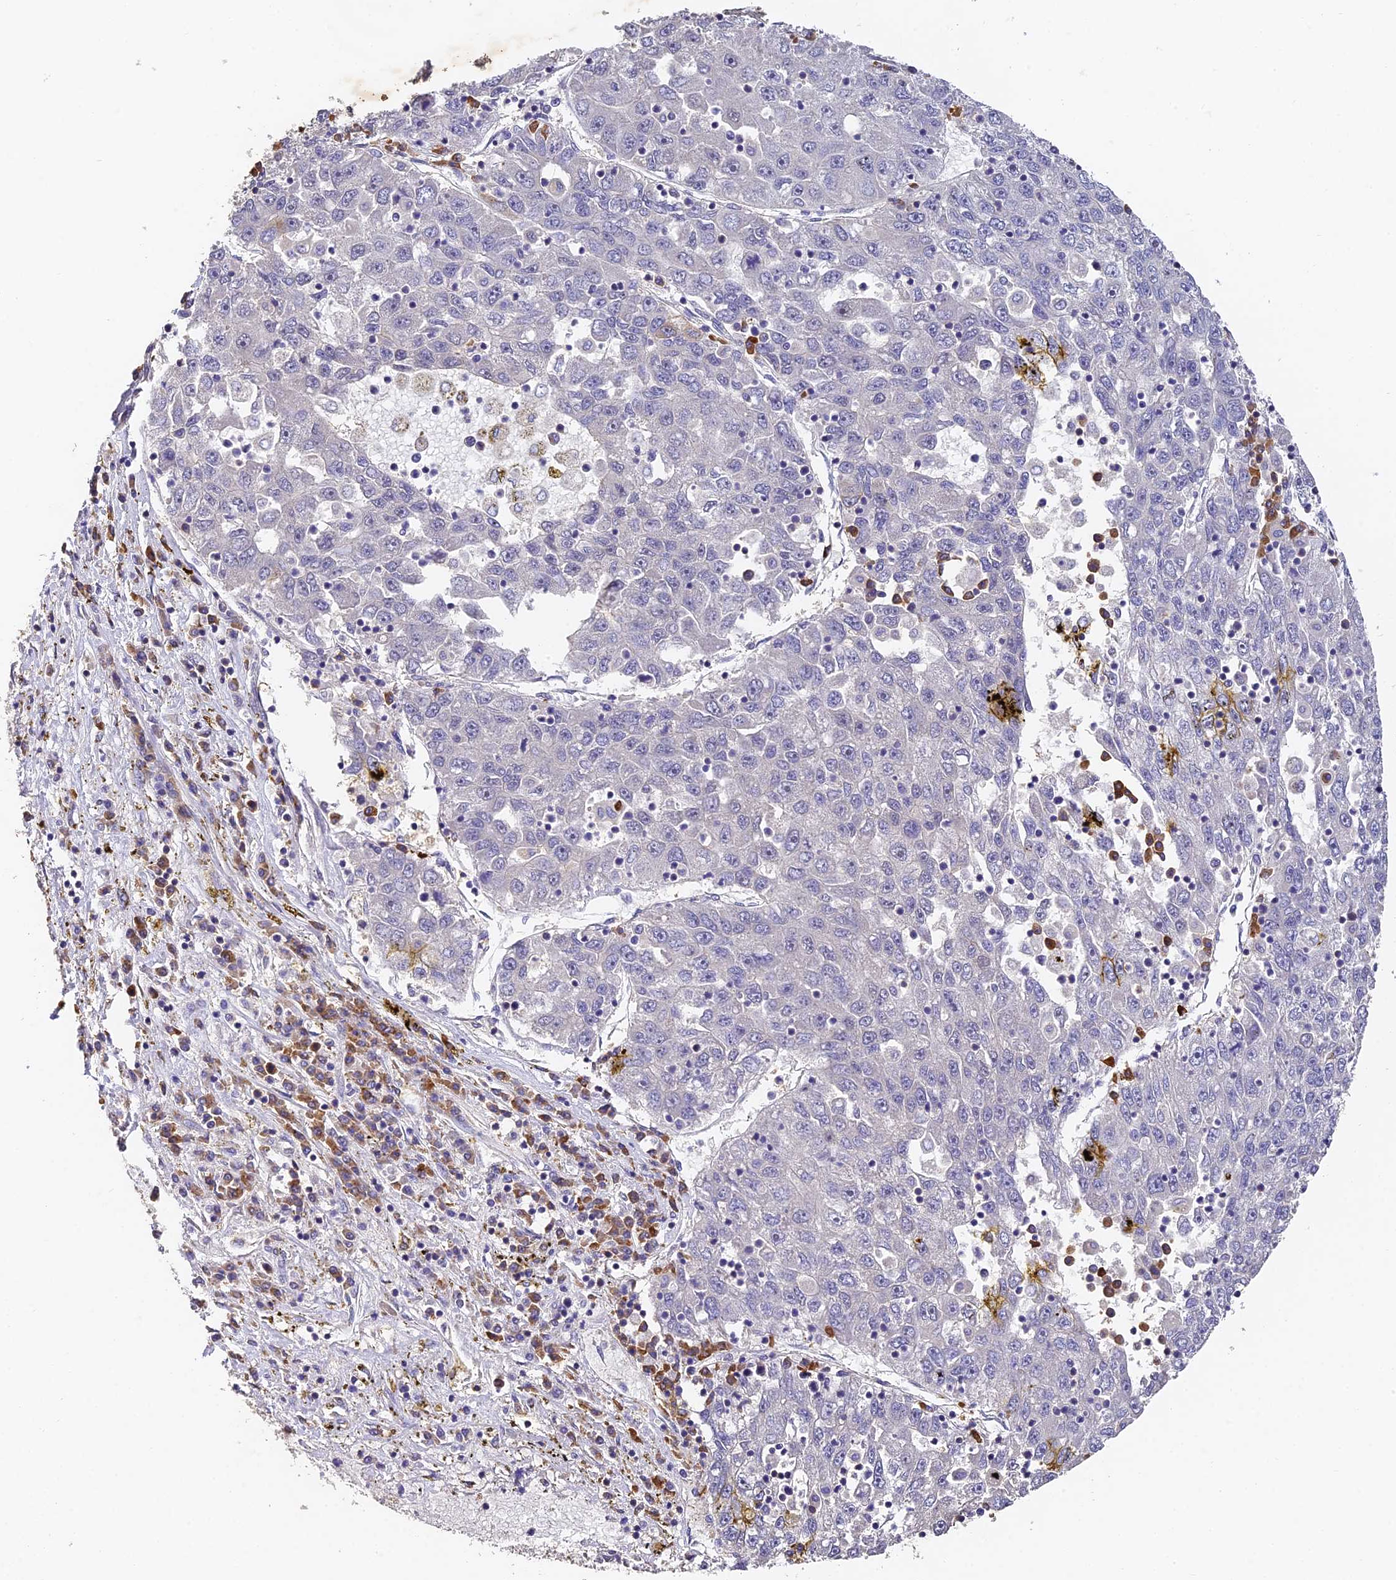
{"staining": {"intensity": "negative", "quantity": "none", "location": "none"}, "tissue": "liver cancer", "cell_type": "Tumor cells", "image_type": "cancer", "snomed": [{"axis": "morphology", "description": "Carcinoma, Hepatocellular, NOS"}, {"axis": "topography", "description": "Liver"}], "caption": "This histopathology image is of liver hepatocellular carcinoma stained with immunohistochemistry to label a protein in brown with the nuclei are counter-stained blue. There is no staining in tumor cells.", "gene": "SLC11A1", "patient": {"sex": "male", "age": 49}}